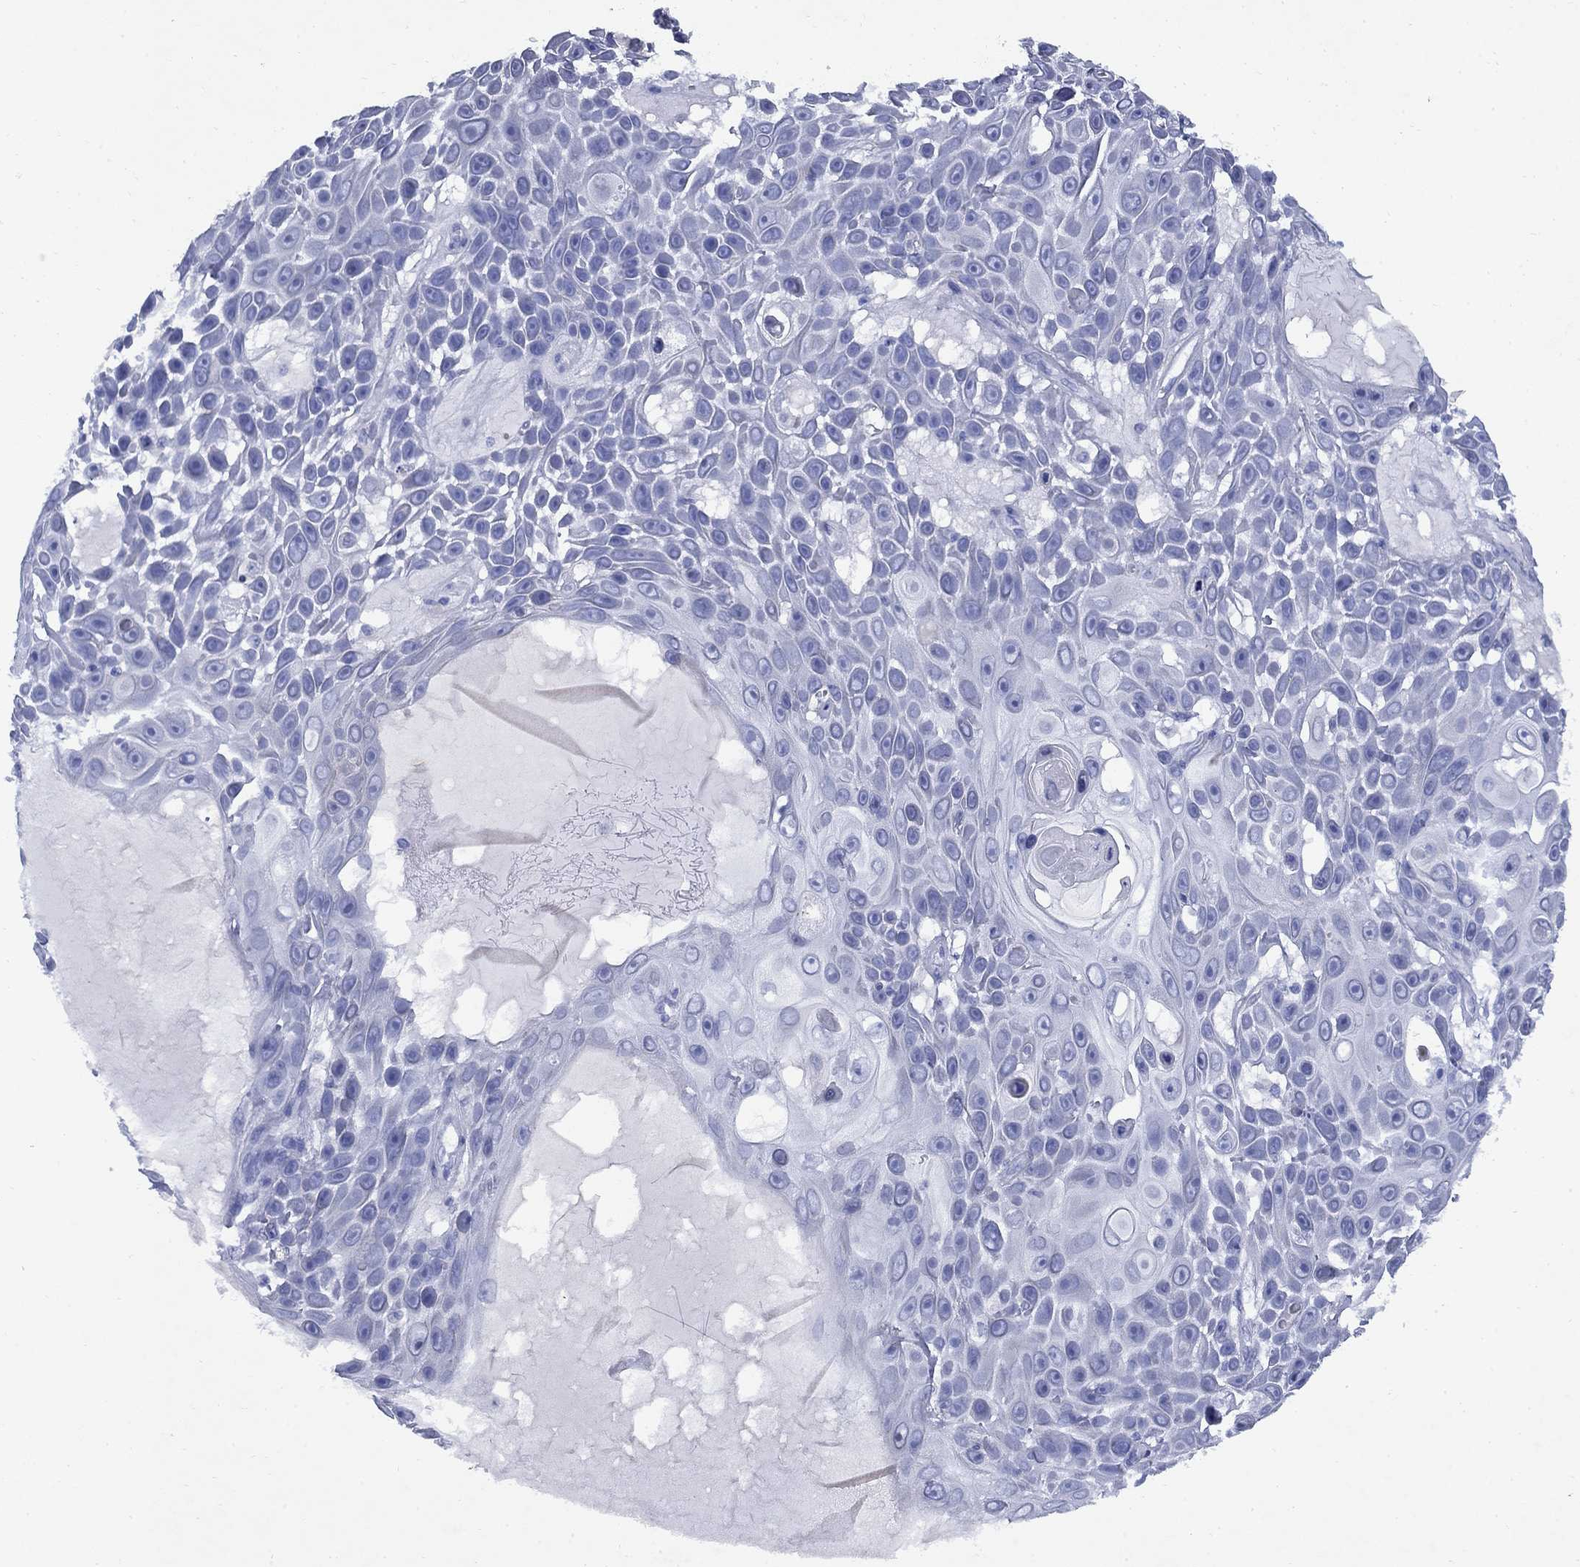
{"staining": {"intensity": "negative", "quantity": "none", "location": "none"}, "tissue": "skin cancer", "cell_type": "Tumor cells", "image_type": "cancer", "snomed": [{"axis": "morphology", "description": "Squamous cell carcinoma, NOS"}, {"axis": "topography", "description": "Skin"}], "caption": "Human skin cancer (squamous cell carcinoma) stained for a protein using immunohistochemistry (IHC) demonstrates no staining in tumor cells.", "gene": "STAB2", "patient": {"sex": "male", "age": 82}}